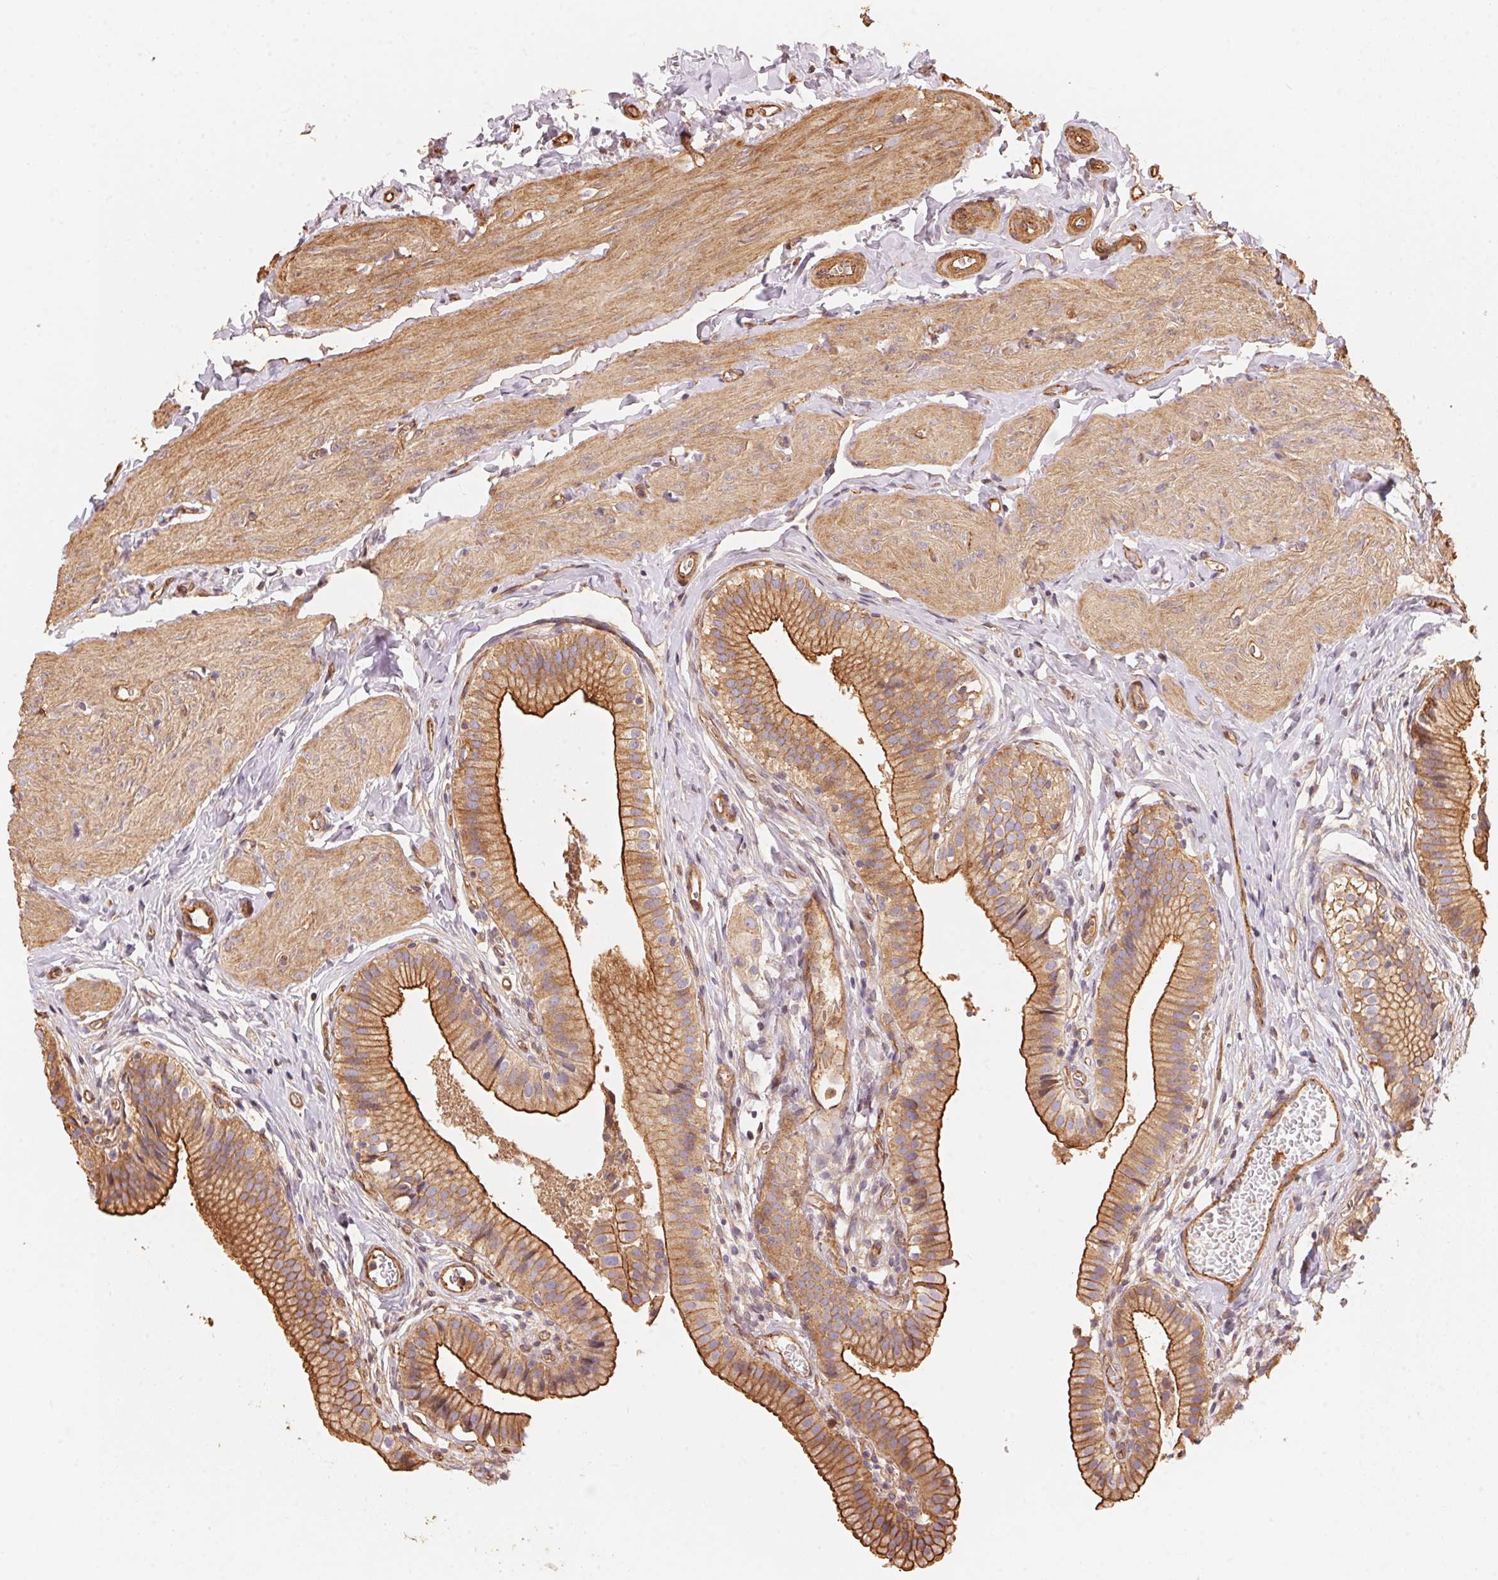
{"staining": {"intensity": "moderate", "quantity": ">75%", "location": "cytoplasmic/membranous"}, "tissue": "gallbladder", "cell_type": "Glandular cells", "image_type": "normal", "snomed": [{"axis": "morphology", "description": "Normal tissue, NOS"}, {"axis": "topography", "description": "Gallbladder"}], "caption": "A micrograph of gallbladder stained for a protein reveals moderate cytoplasmic/membranous brown staining in glandular cells. Immunohistochemistry (ihc) stains the protein in brown and the nuclei are stained blue.", "gene": "FRAS1", "patient": {"sex": "female", "age": 47}}